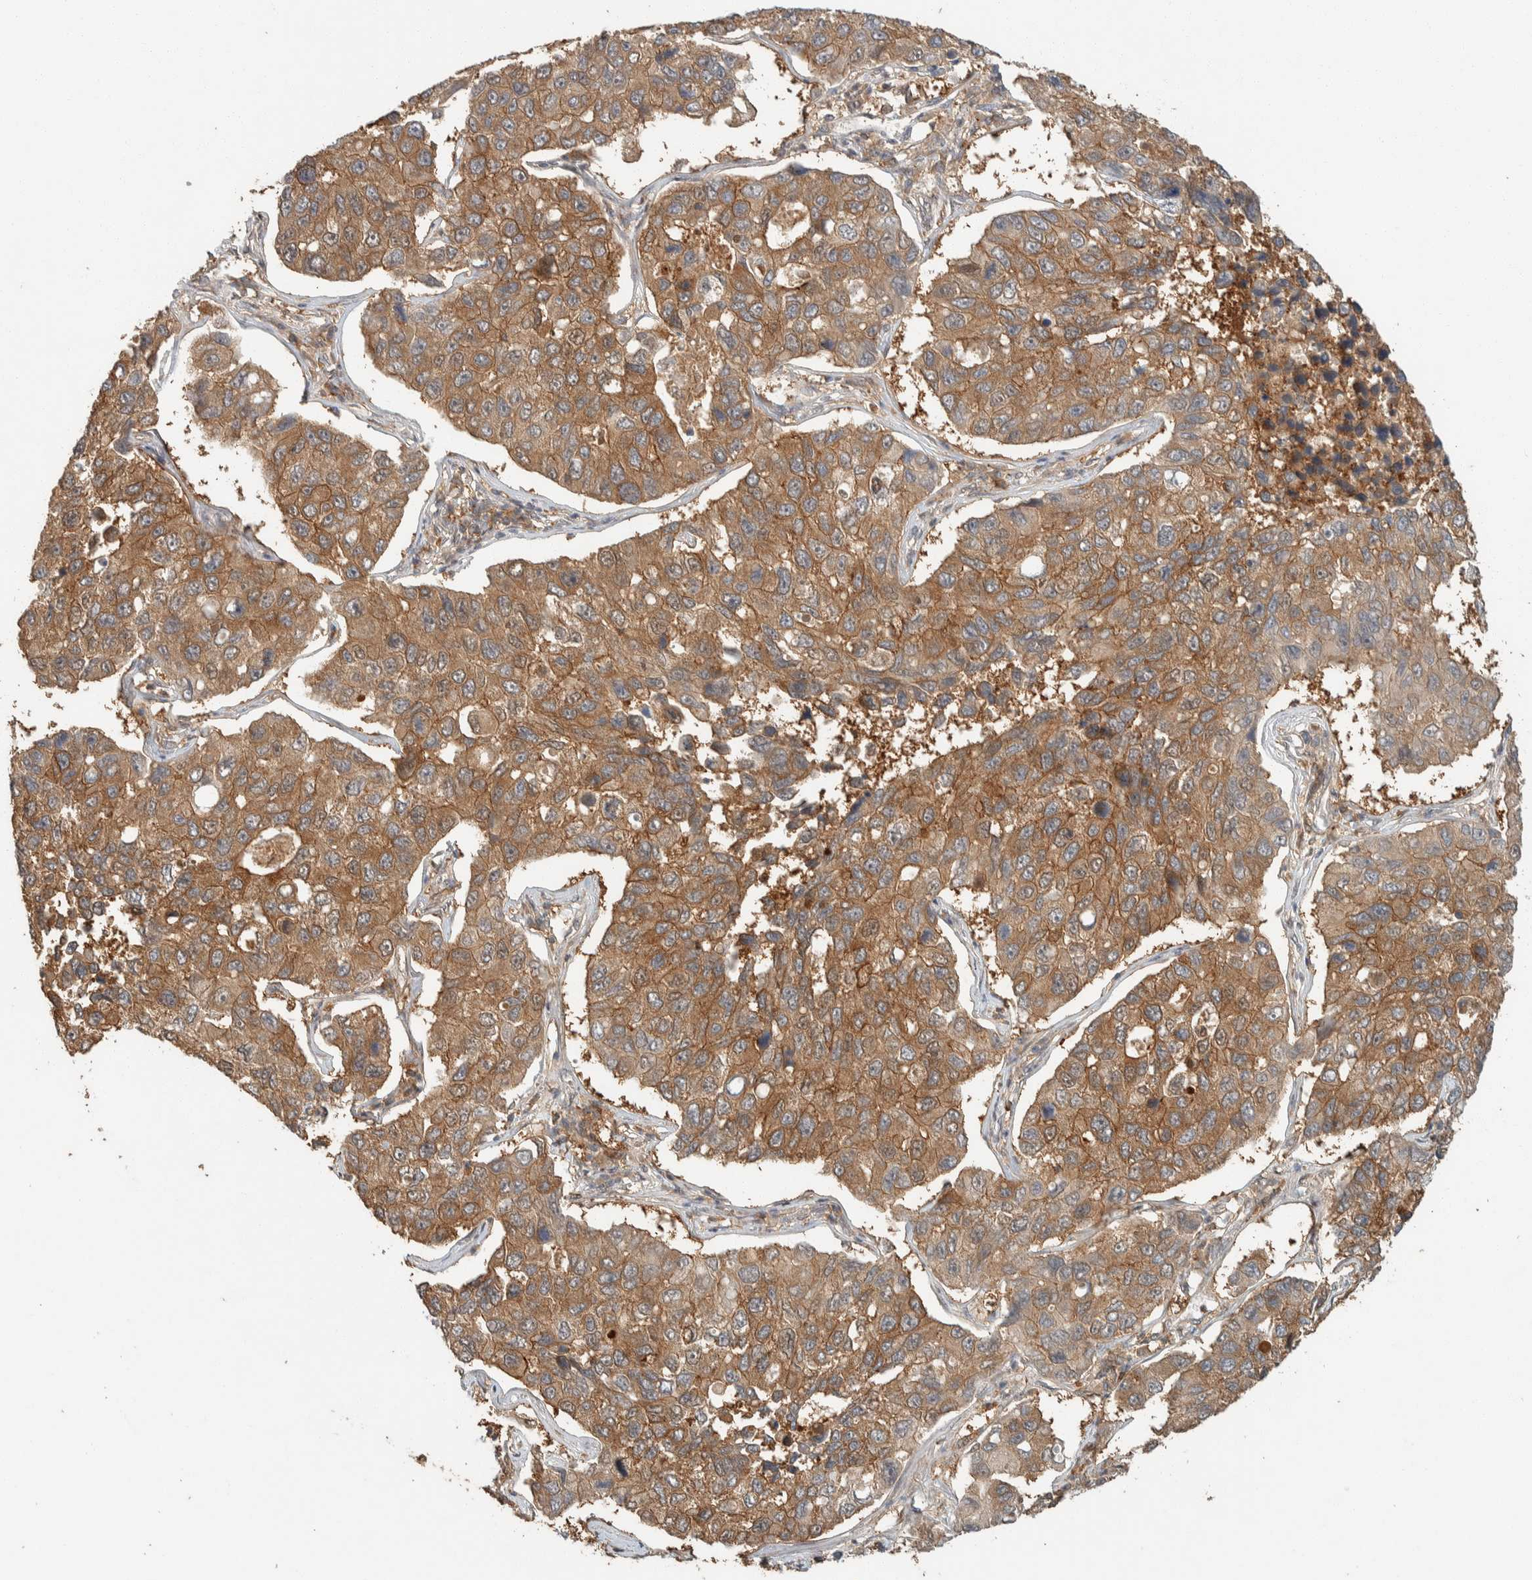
{"staining": {"intensity": "moderate", "quantity": ">75%", "location": "cytoplasmic/membranous"}, "tissue": "lung cancer", "cell_type": "Tumor cells", "image_type": "cancer", "snomed": [{"axis": "morphology", "description": "Adenocarcinoma, NOS"}, {"axis": "topography", "description": "Lung"}], "caption": "Lung adenocarcinoma stained with a protein marker displays moderate staining in tumor cells.", "gene": "ZNF567", "patient": {"sex": "male", "age": 64}}